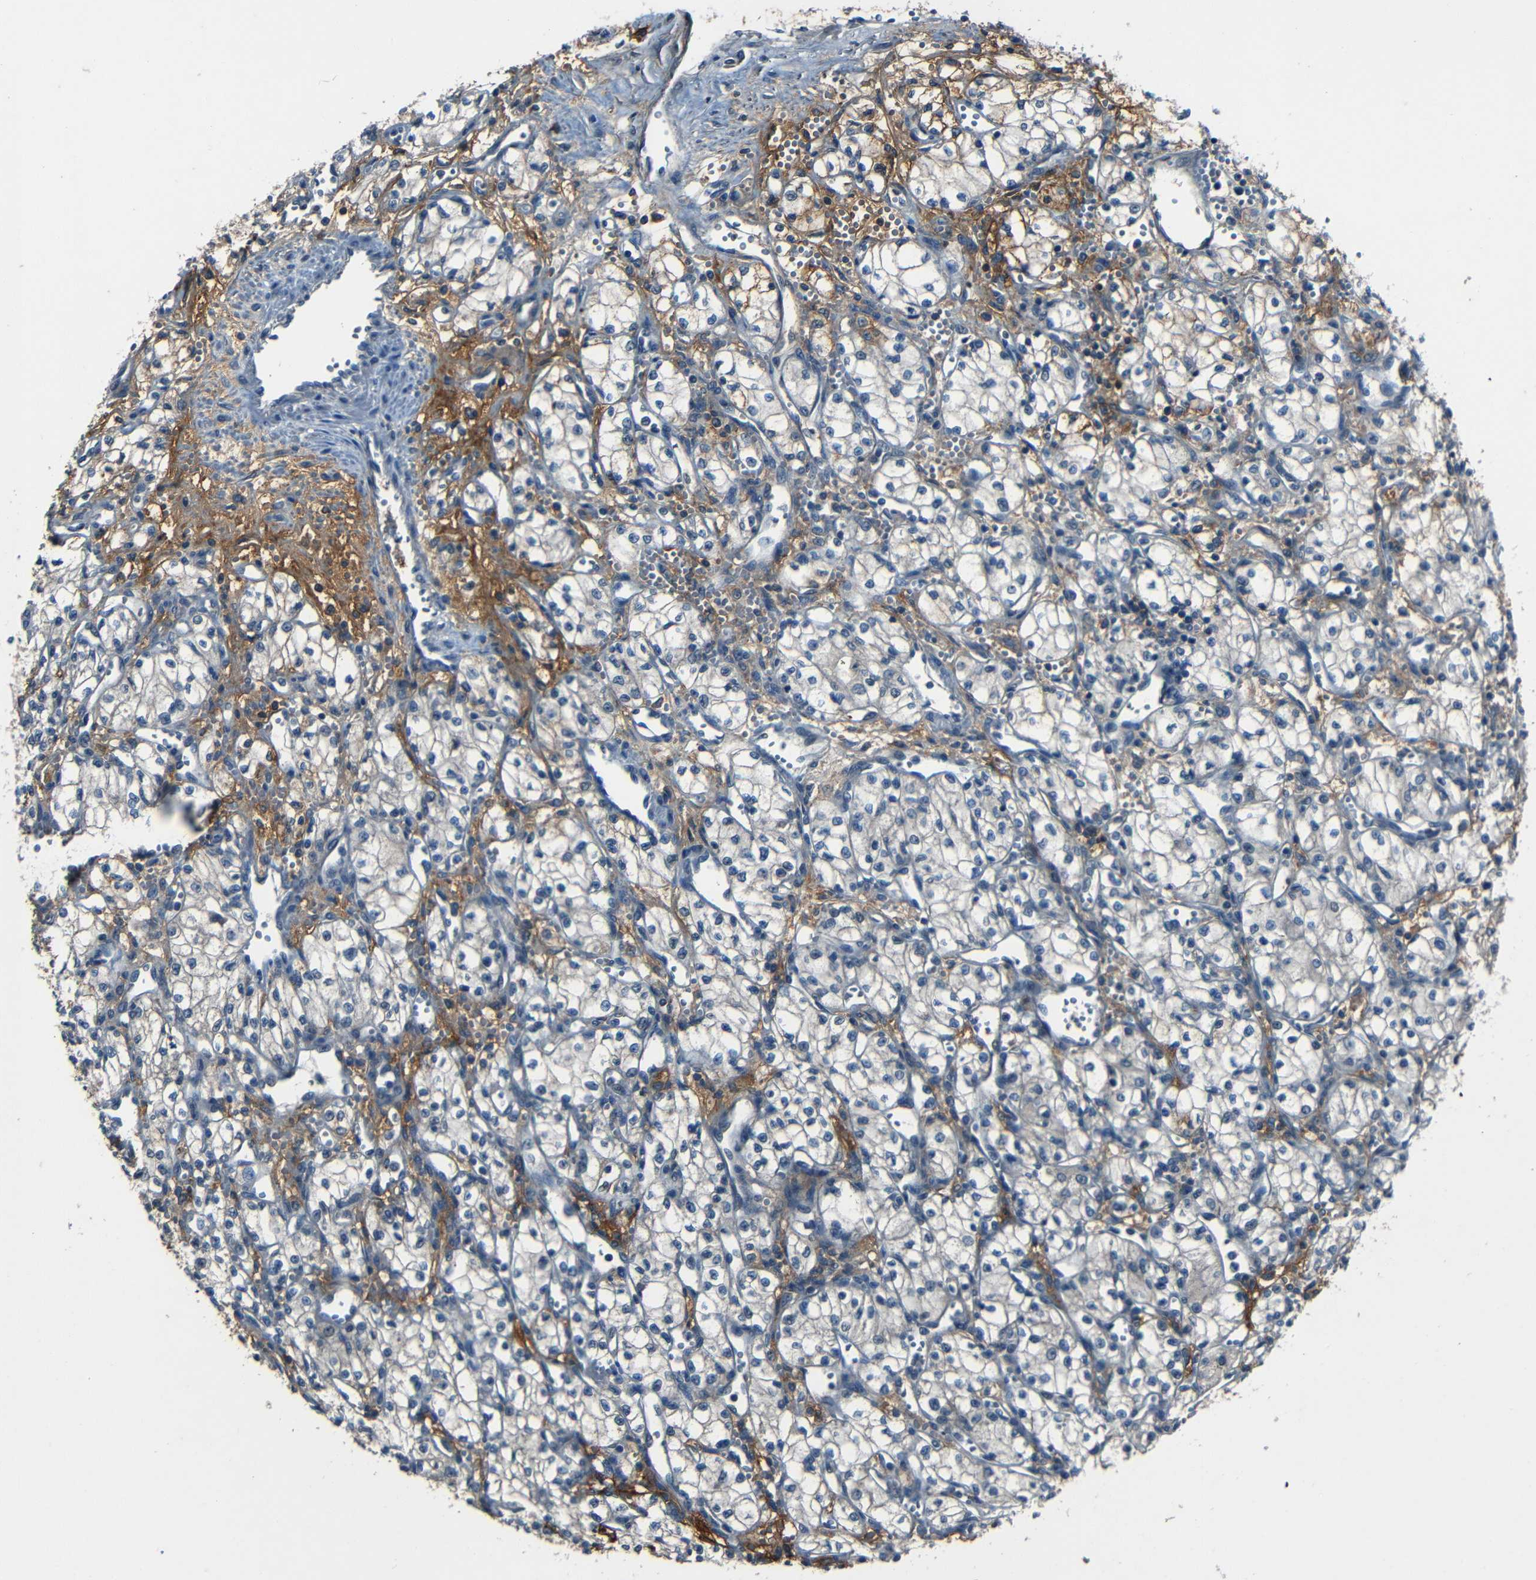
{"staining": {"intensity": "negative", "quantity": "none", "location": "none"}, "tissue": "renal cancer", "cell_type": "Tumor cells", "image_type": "cancer", "snomed": [{"axis": "morphology", "description": "Normal tissue, NOS"}, {"axis": "morphology", "description": "Adenocarcinoma, NOS"}, {"axis": "topography", "description": "Kidney"}], "caption": "Protein analysis of renal cancer (adenocarcinoma) shows no significant expression in tumor cells.", "gene": "SLA", "patient": {"sex": "male", "age": 59}}